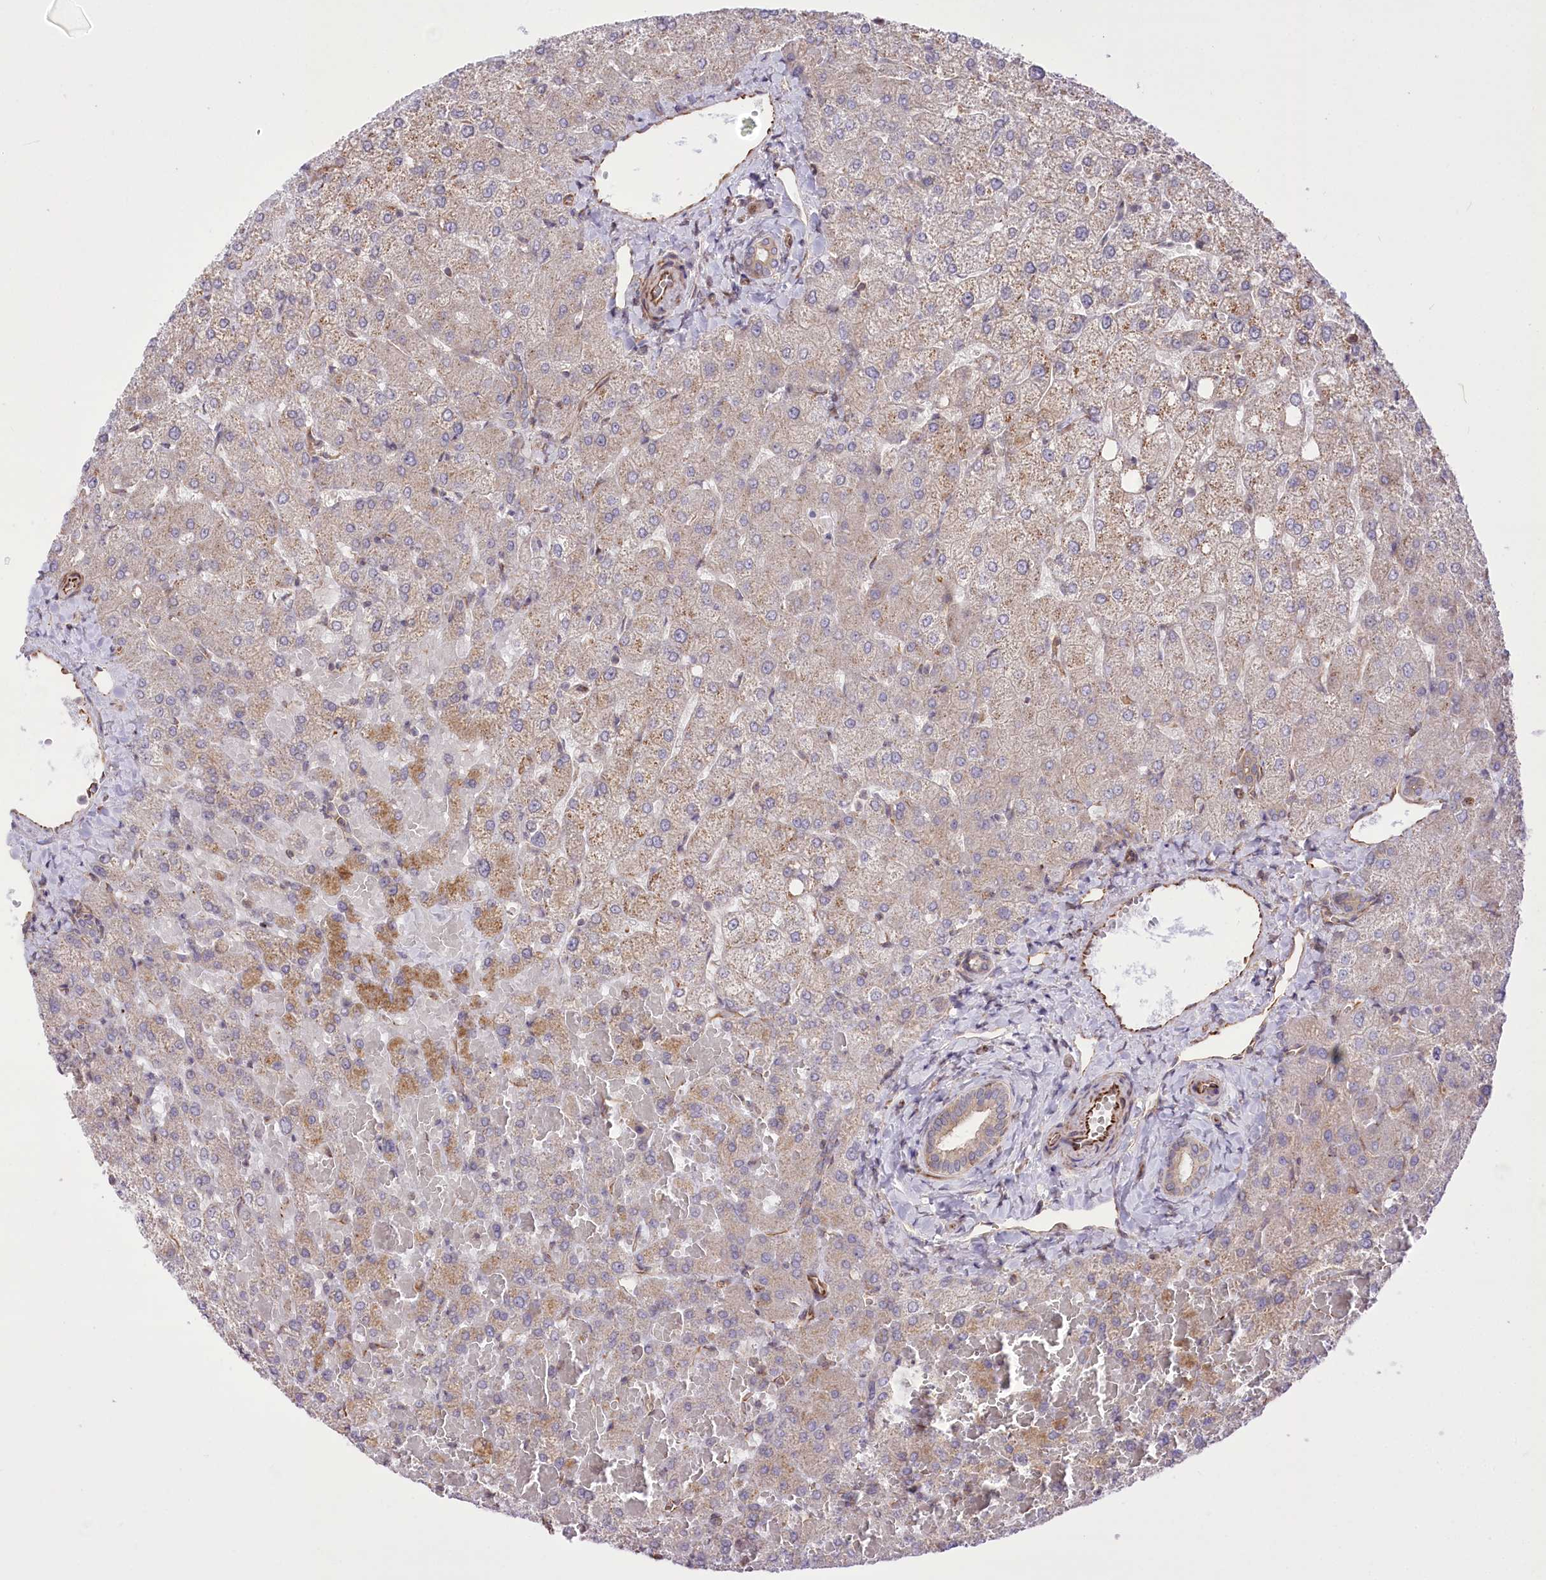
{"staining": {"intensity": "weak", "quantity": "25%-75%", "location": "cytoplasmic/membranous"}, "tissue": "liver", "cell_type": "Cholangiocytes", "image_type": "normal", "snomed": [{"axis": "morphology", "description": "Normal tissue, NOS"}, {"axis": "topography", "description": "Liver"}], "caption": "A brown stain shows weak cytoplasmic/membranous staining of a protein in cholangiocytes of benign liver.", "gene": "TTC1", "patient": {"sex": "female", "age": 54}}